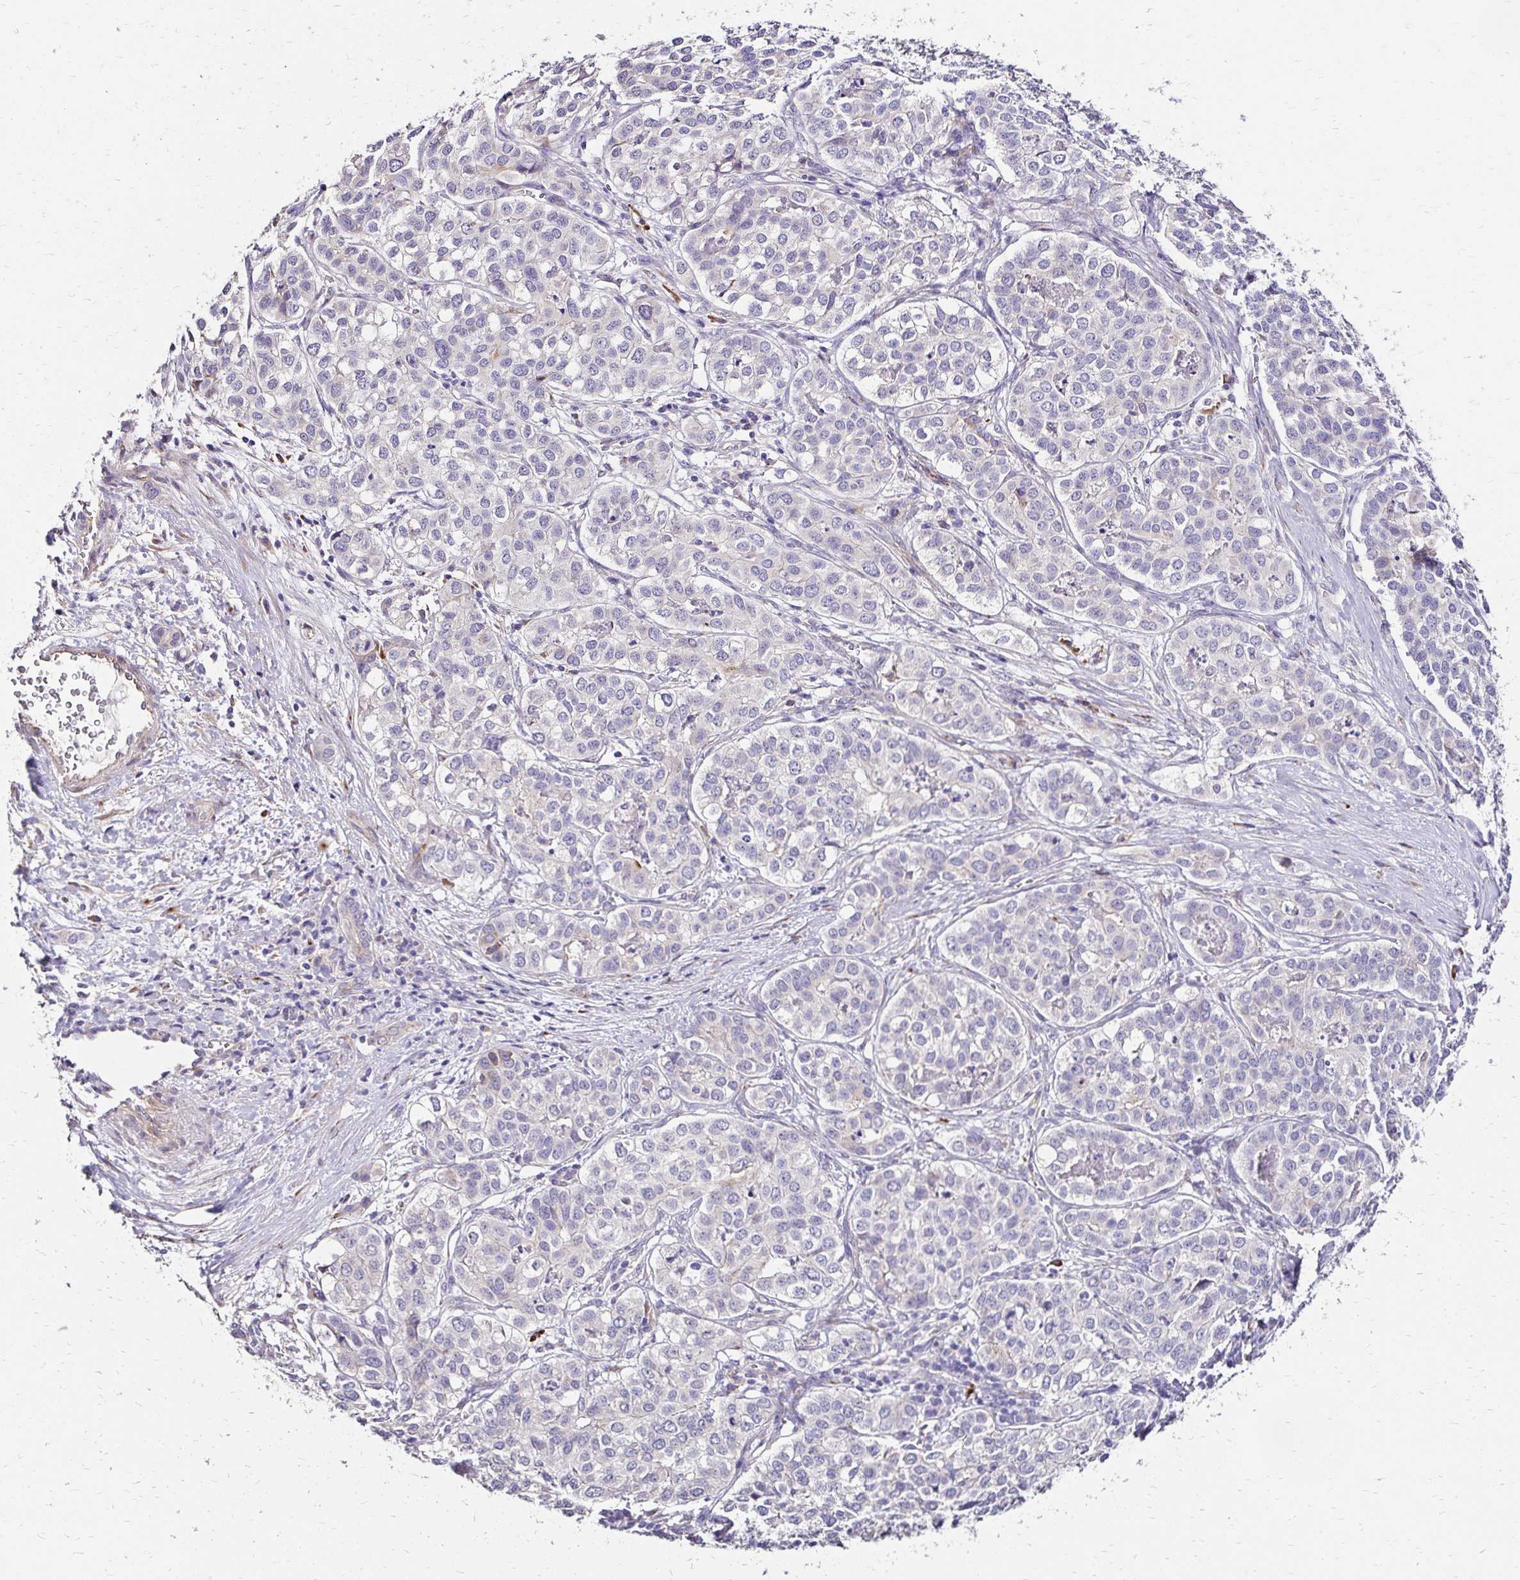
{"staining": {"intensity": "negative", "quantity": "none", "location": "none"}, "tissue": "liver cancer", "cell_type": "Tumor cells", "image_type": "cancer", "snomed": [{"axis": "morphology", "description": "Cholangiocarcinoma"}, {"axis": "topography", "description": "Liver"}], "caption": "A micrograph of human liver cancer (cholangiocarcinoma) is negative for staining in tumor cells.", "gene": "PRIMA1", "patient": {"sex": "male", "age": 56}}